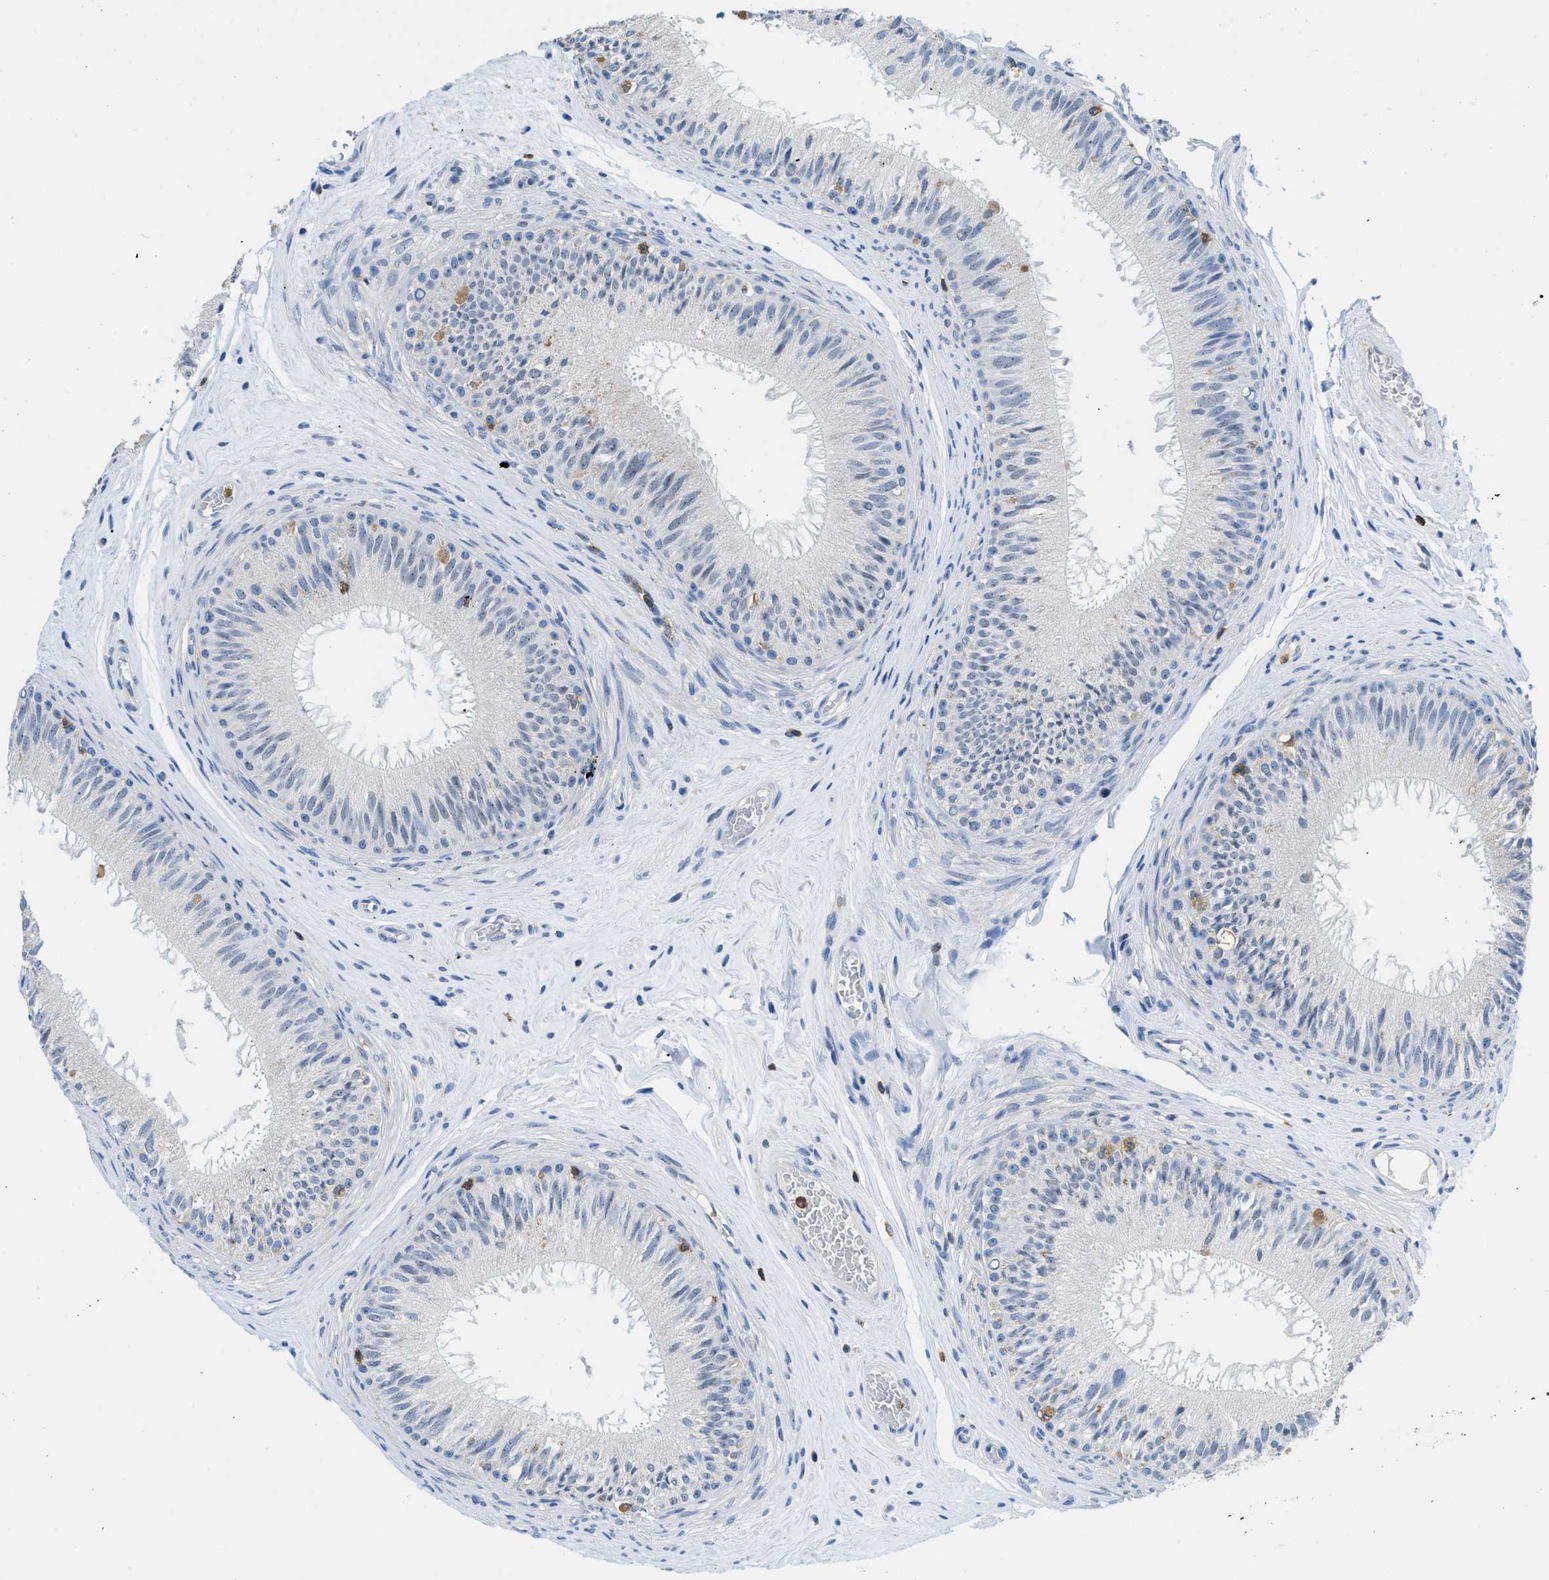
{"staining": {"intensity": "negative", "quantity": "none", "location": "none"}, "tissue": "epididymis", "cell_type": "Glandular cells", "image_type": "normal", "snomed": [{"axis": "morphology", "description": "Normal tissue, NOS"}, {"axis": "topography", "description": "Testis"}, {"axis": "topography", "description": "Epididymis"}], "caption": "An IHC histopathology image of normal epididymis is shown. There is no staining in glandular cells of epididymis.", "gene": "FAM151A", "patient": {"sex": "male", "age": 36}}